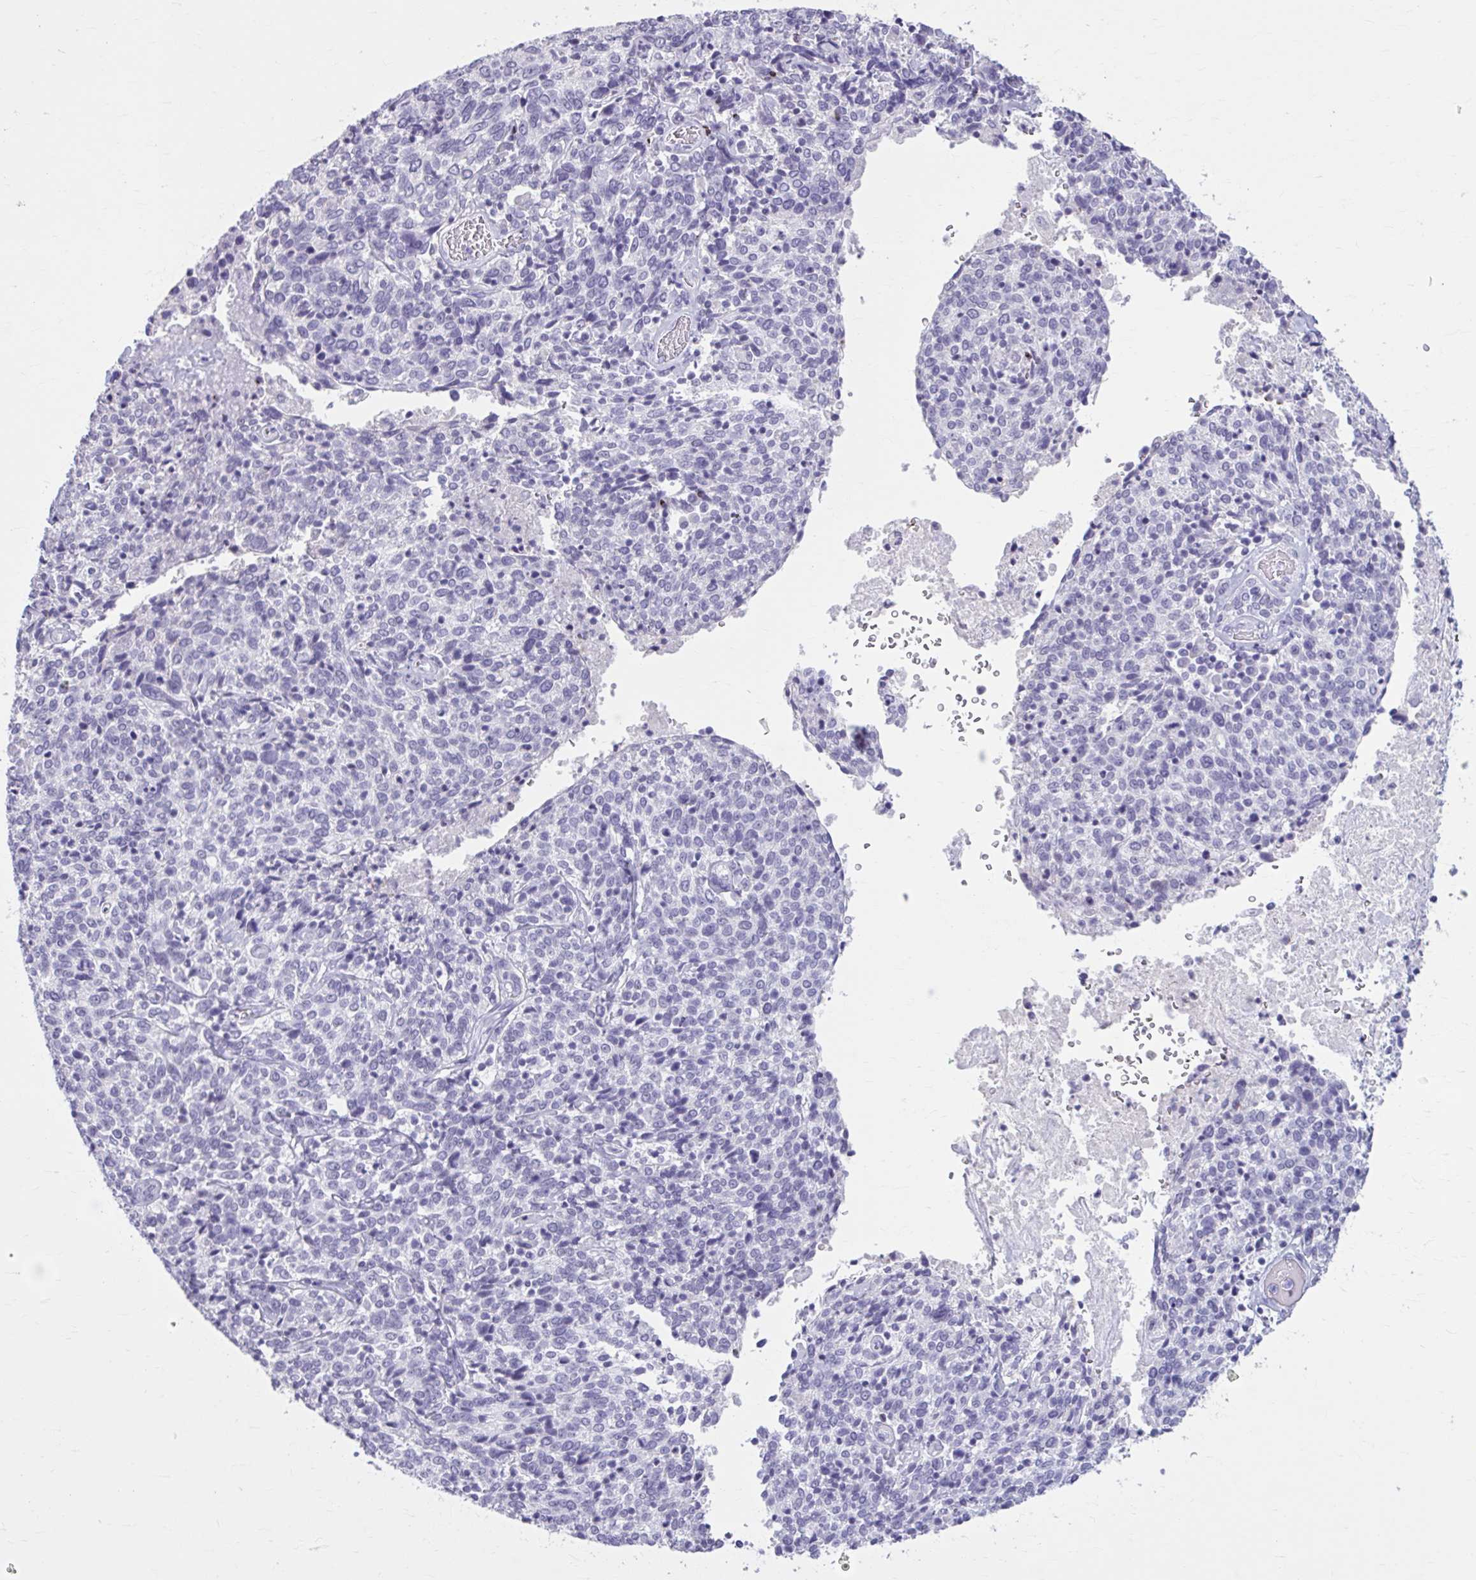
{"staining": {"intensity": "negative", "quantity": "none", "location": "none"}, "tissue": "cervical cancer", "cell_type": "Tumor cells", "image_type": "cancer", "snomed": [{"axis": "morphology", "description": "Squamous cell carcinoma, NOS"}, {"axis": "topography", "description": "Cervix"}], "caption": "IHC photomicrograph of neoplastic tissue: squamous cell carcinoma (cervical) stained with DAB exhibits no significant protein positivity in tumor cells. (Immunohistochemistry (ihc), brightfield microscopy, high magnification).", "gene": "OR4B1", "patient": {"sex": "female", "age": 46}}